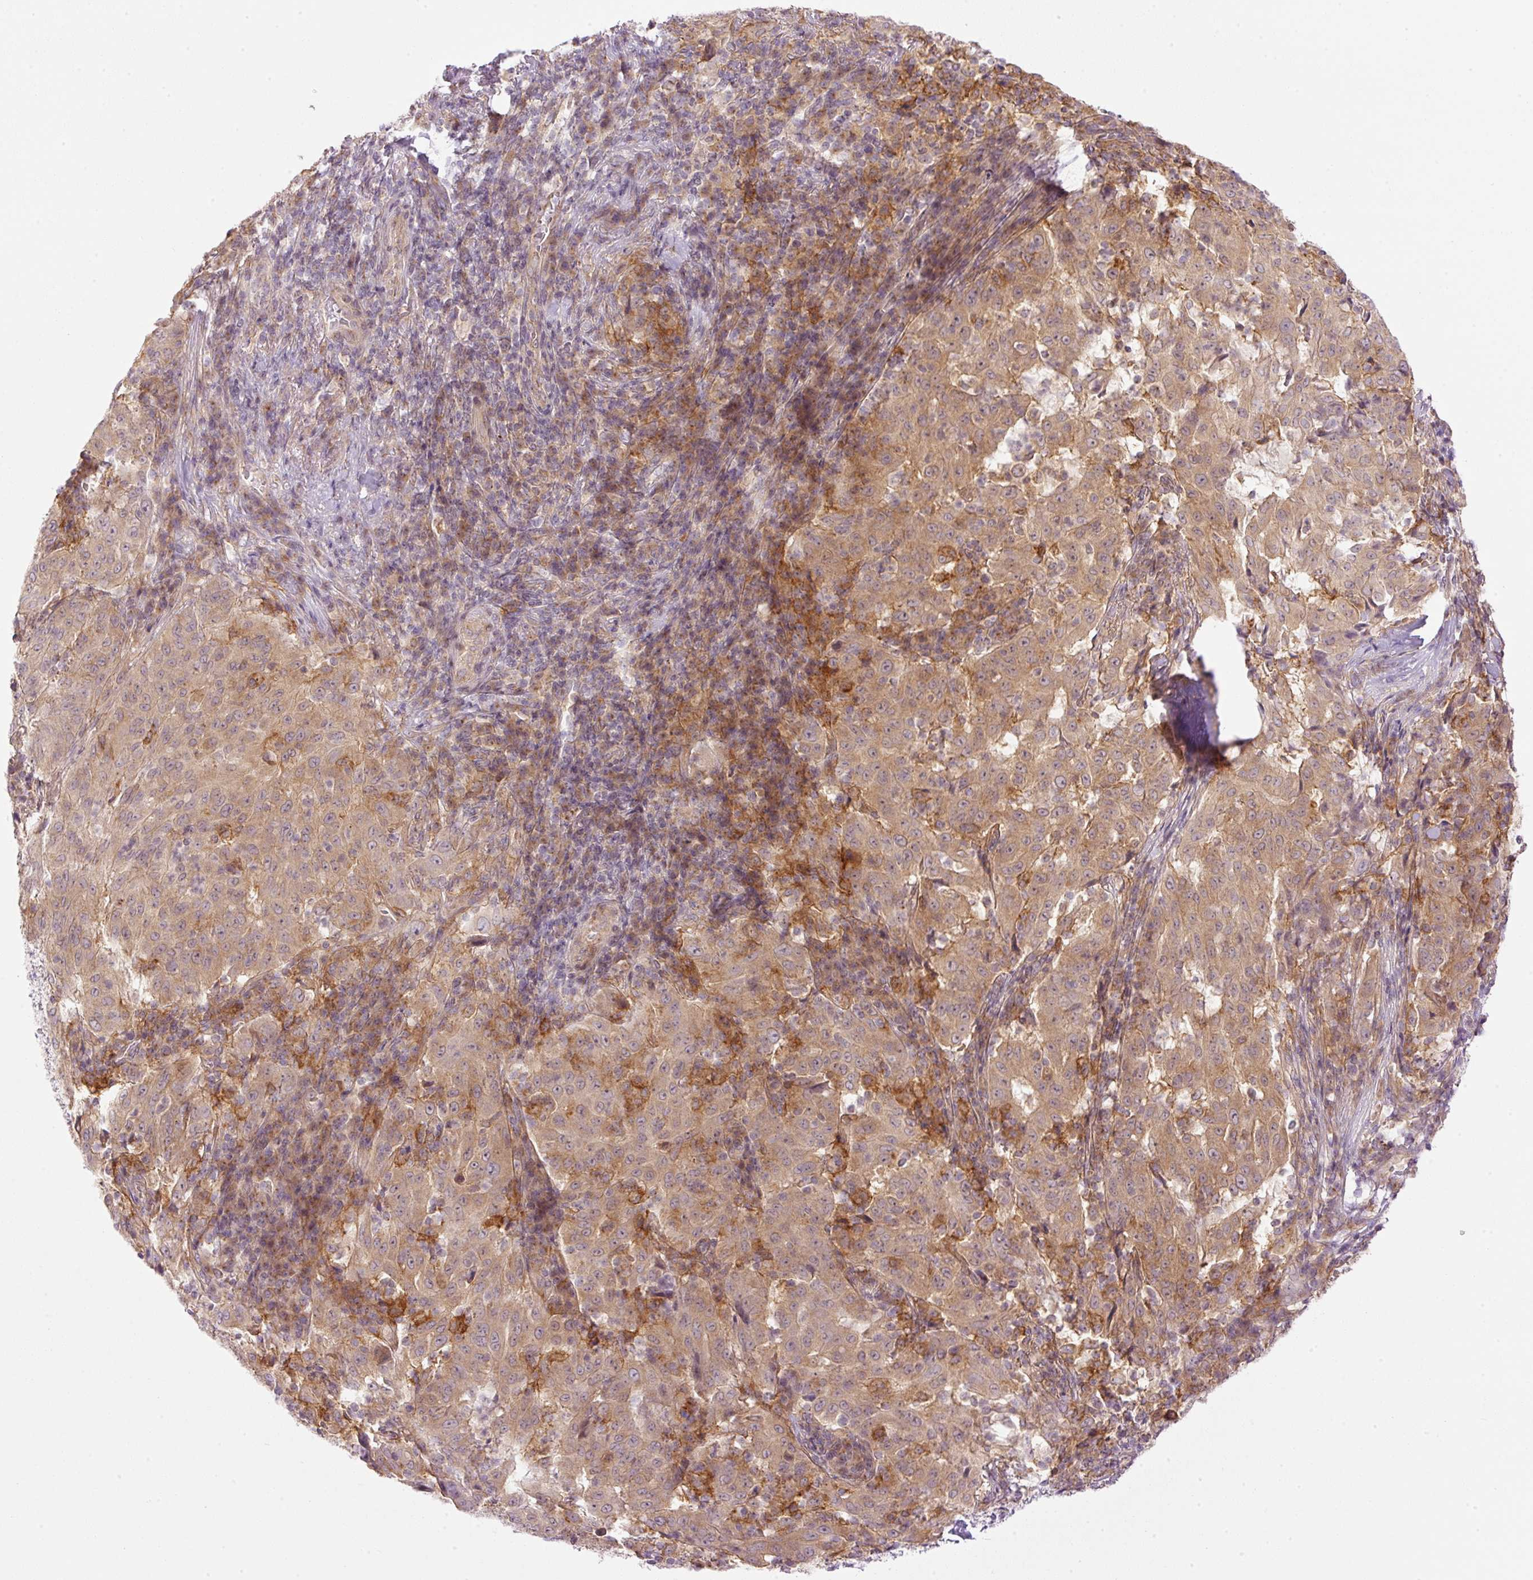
{"staining": {"intensity": "moderate", "quantity": ">75%", "location": "cytoplasmic/membranous"}, "tissue": "pancreatic cancer", "cell_type": "Tumor cells", "image_type": "cancer", "snomed": [{"axis": "morphology", "description": "Adenocarcinoma, NOS"}, {"axis": "topography", "description": "Pancreas"}], "caption": "Protein staining of pancreatic adenocarcinoma tissue demonstrates moderate cytoplasmic/membranous expression in approximately >75% of tumor cells.", "gene": "MZT2B", "patient": {"sex": "male", "age": 63}}